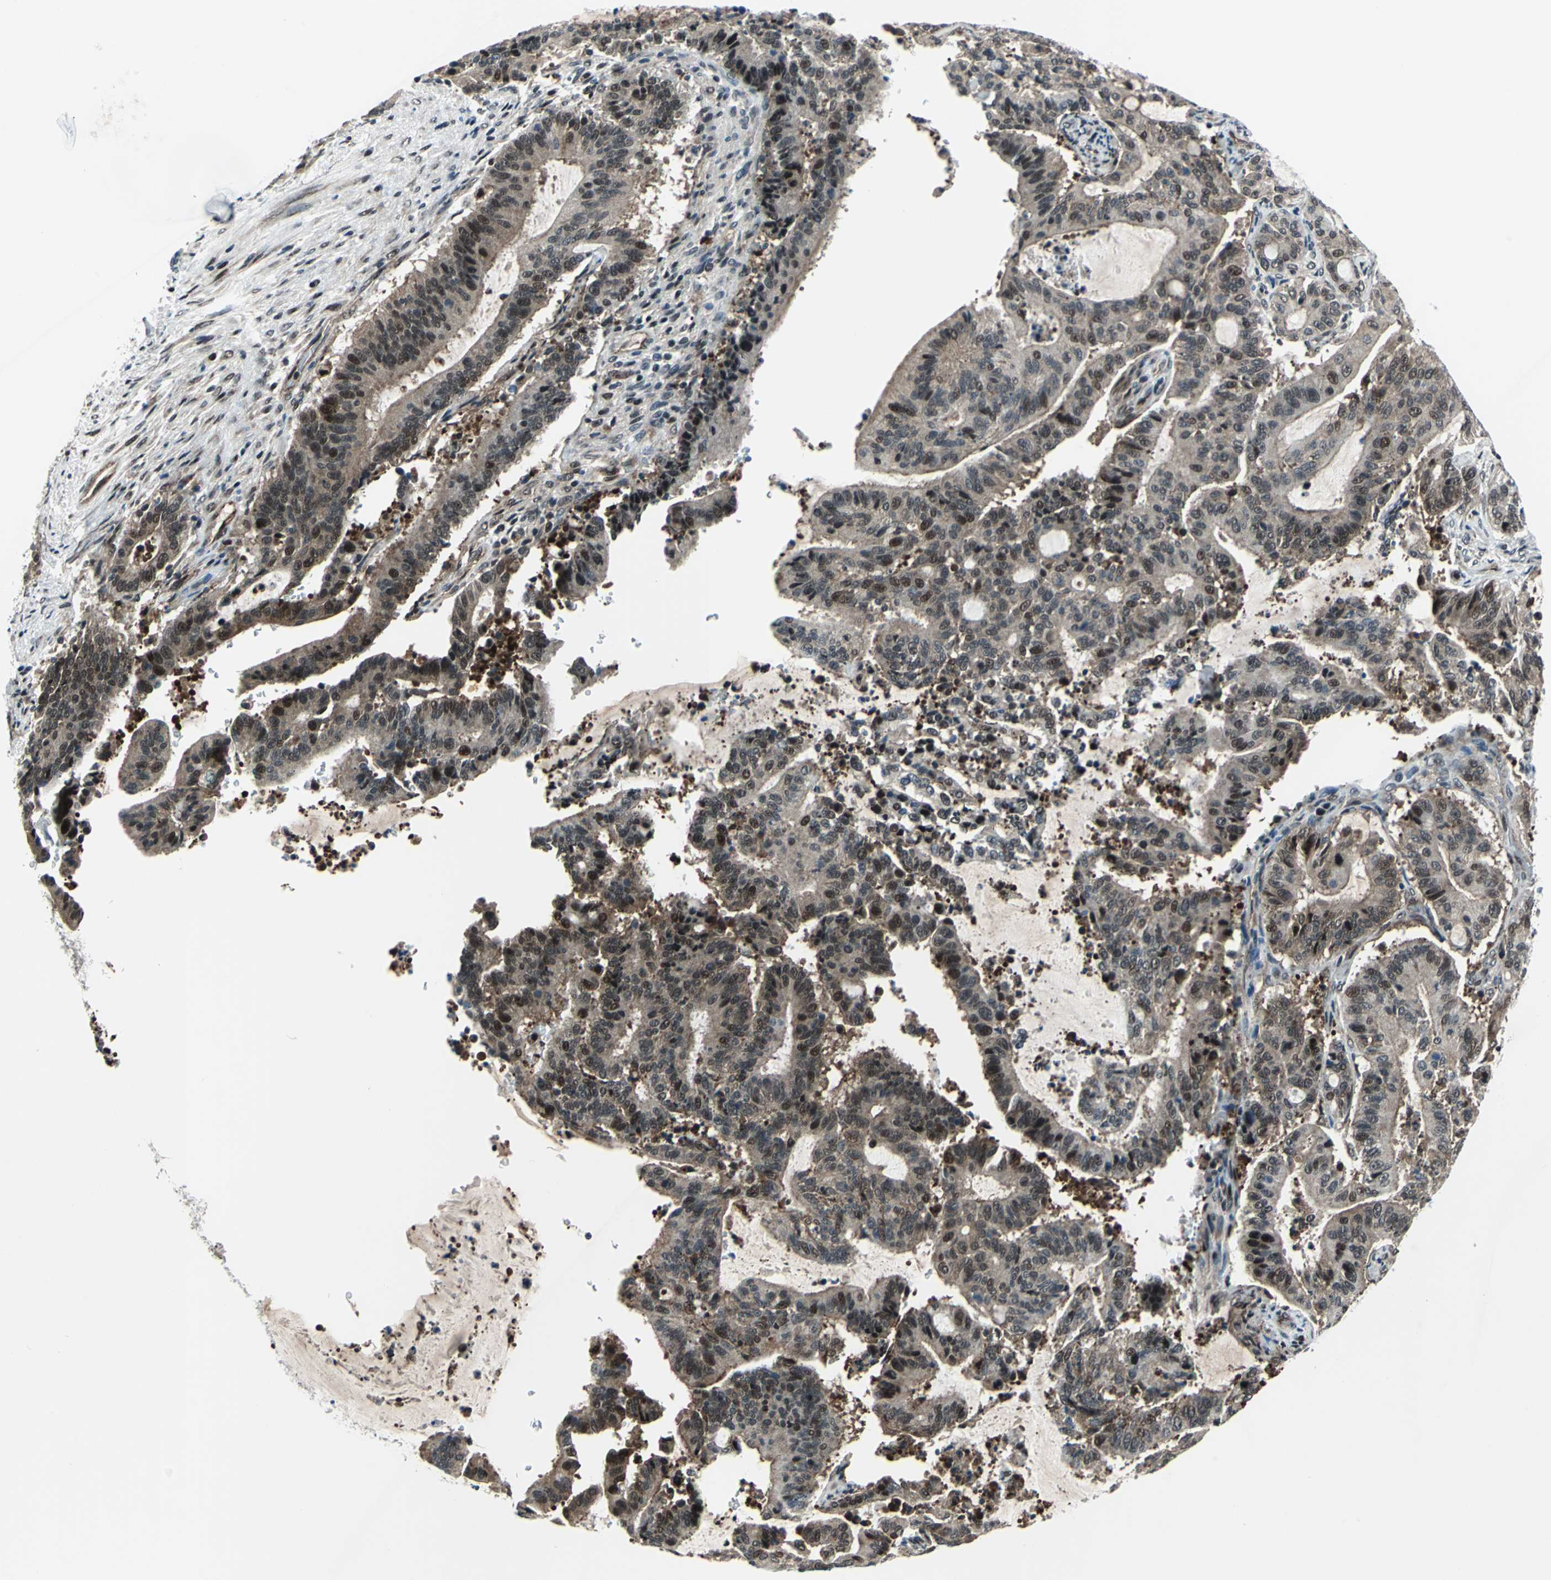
{"staining": {"intensity": "weak", "quantity": ">75%", "location": "cytoplasmic/membranous,nuclear"}, "tissue": "liver cancer", "cell_type": "Tumor cells", "image_type": "cancer", "snomed": [{"axis": "morphology", "description": "Cholangiocarcinoma"}, {"axis": "topography", "description": "Liver"}], "caption": "Immunohistochemical staining of liver cancer reveals weak cytoplasmic/membranous and nuclear protein positivity in about >75% of tumor cells. (Stains: DAB (3,3'-diaminobenzidine) in brown, nuclei in blue, Microscopy: brightfield microscopy at high magnification).", "gene": "POLR3K", "patient": {"sex": "female", "age": 73}}